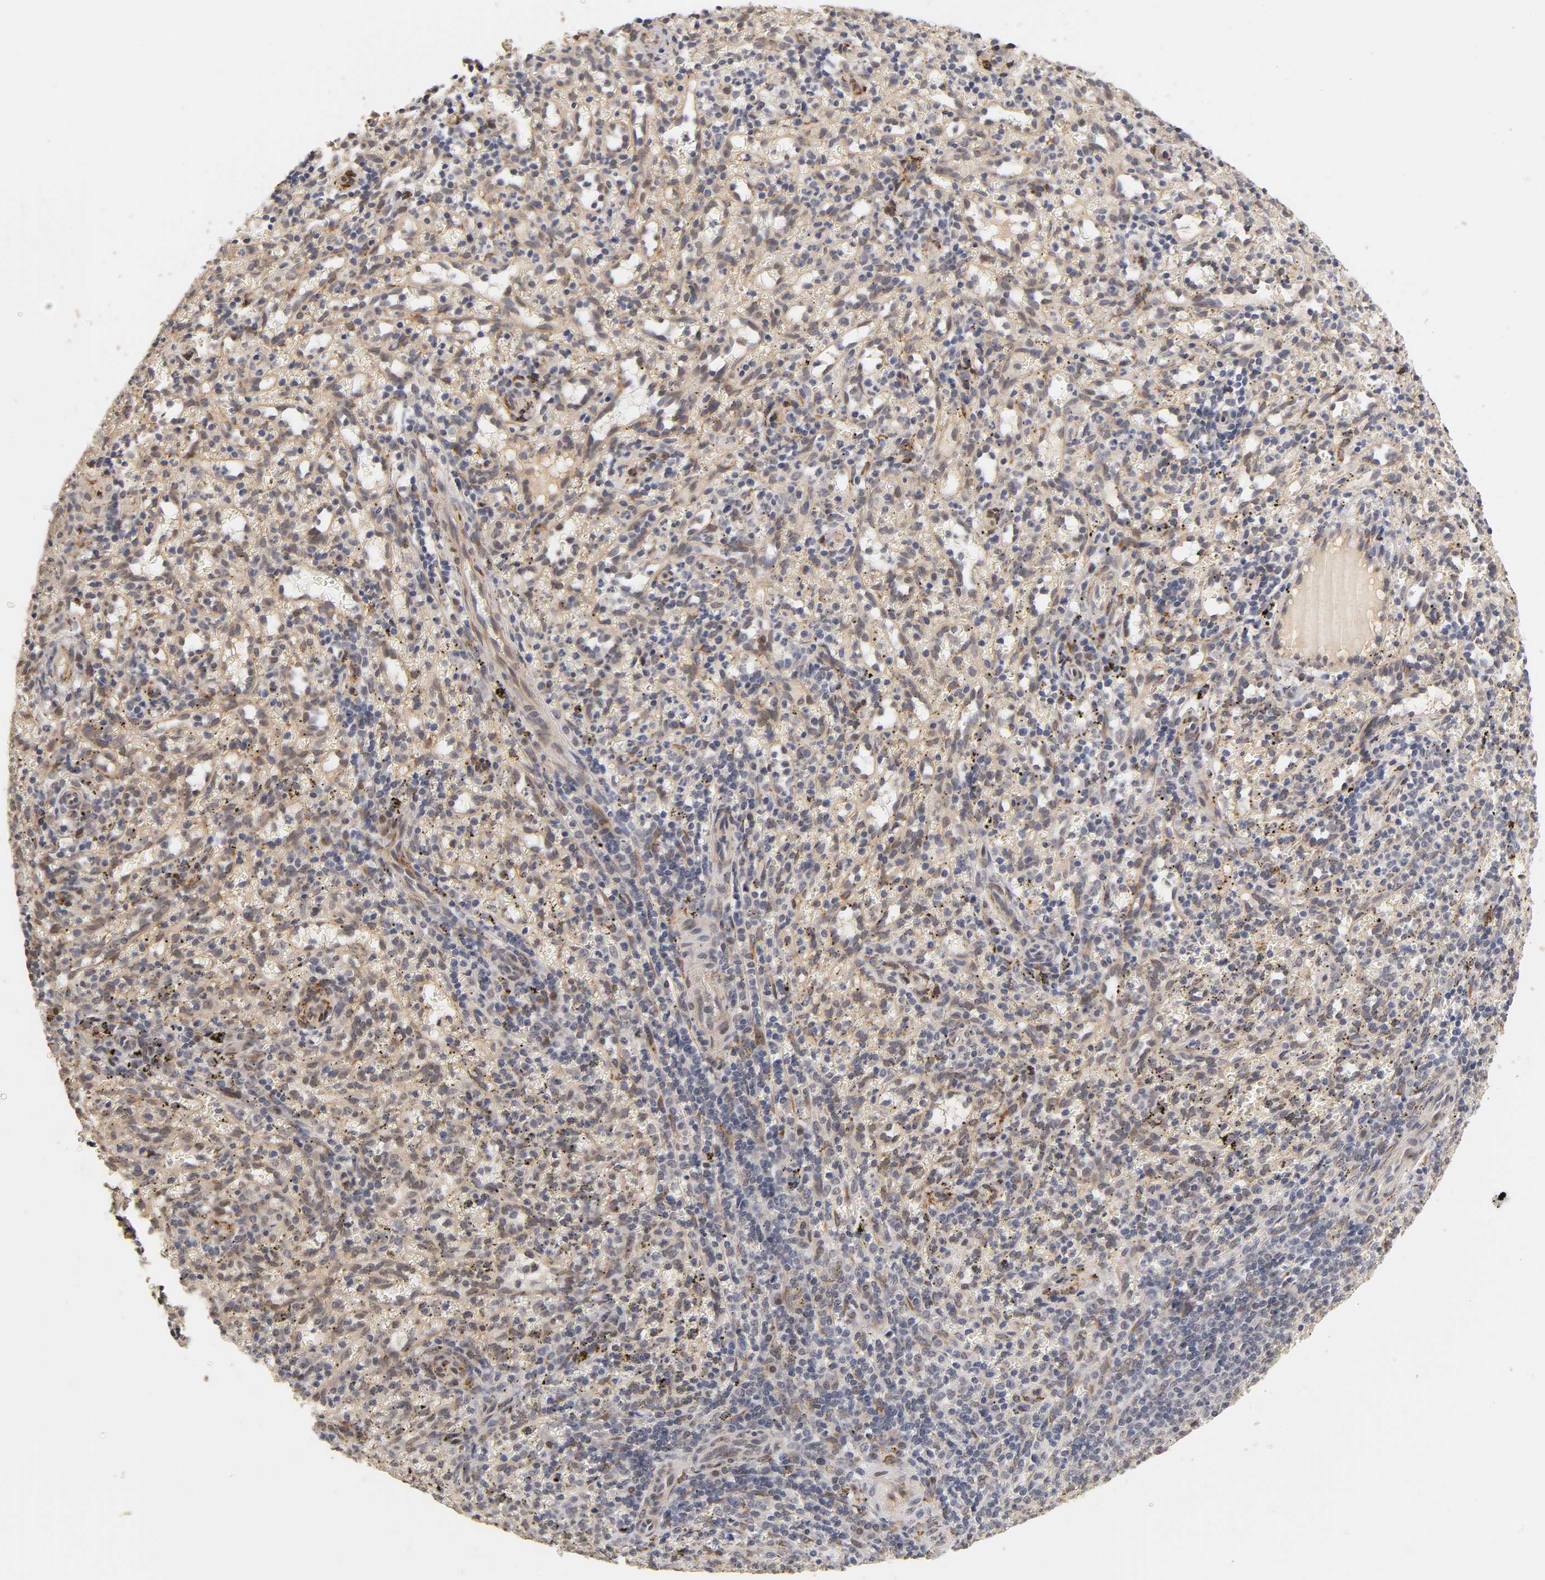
{"staining": {"intensity": "moderate", "quantity": "25%-75%", "location": "cytoplasmic/membranous"}, "tissue": "spleen", "cell_type": "Cells in red pulp", "image_type": "normal", "snomed": [{"axis": "morphology", "description": "Normal tissue, NOS"}, {"axis": "topography", "description": "Spleen"}], "caption": "Protein positivity by immunohistochemistry exhibits moderate cytoplasmic/membranous staining in about 25%-75% of cells in red pulp in normal spleen. Using DAB (brown) and hematoxylin (blue) stains, captured at high magnification using brightfield microscopy.", "gene": "LAMB1", "patient": {"sex": "female", "age": 10}}